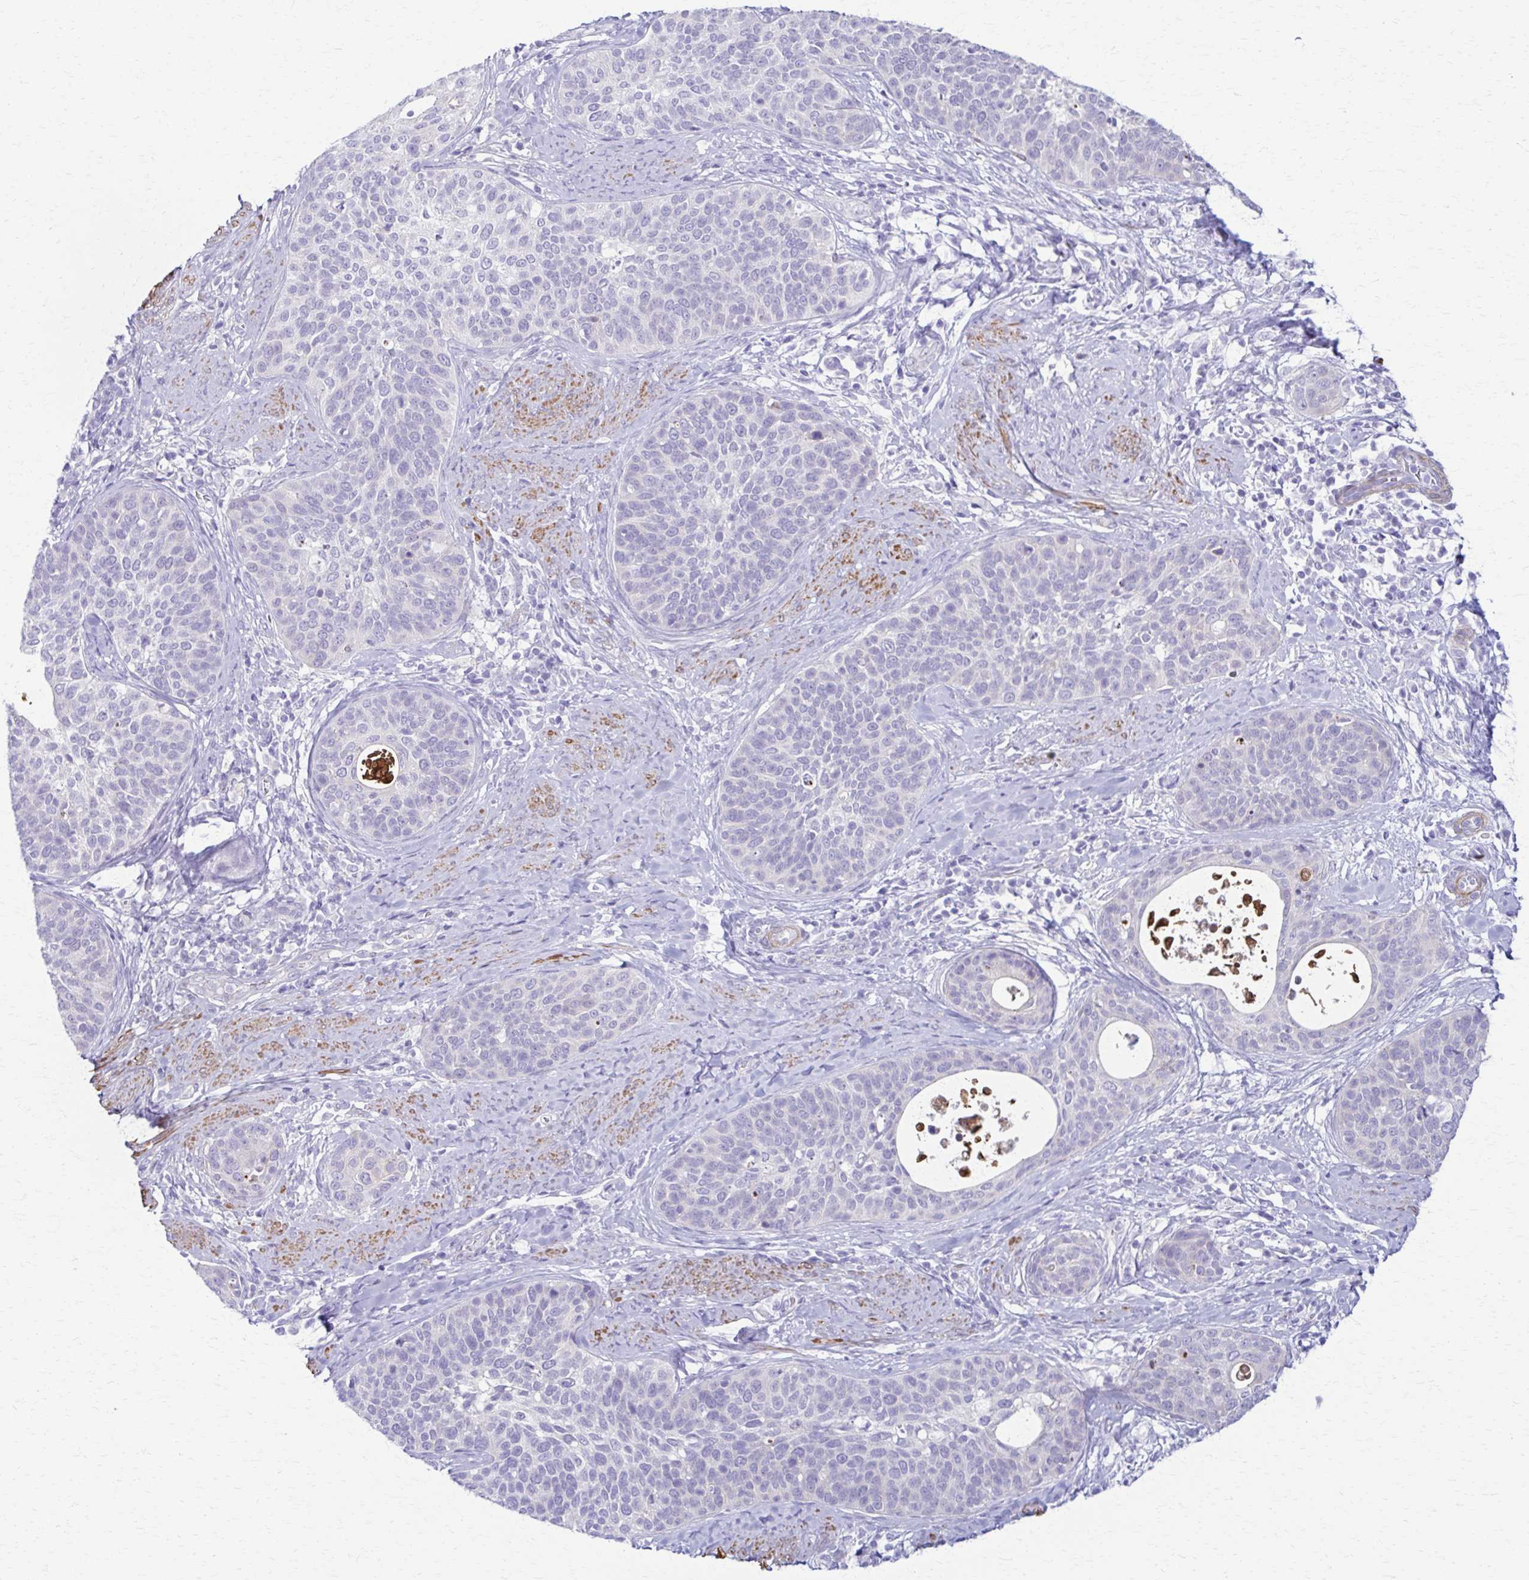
{"staining": {"intensity": "negative", "quantity": "none", "location": "none"}, "tissue": "cervical cancer", "cell_type": "Tumor cells", "image_type": "cancer", "snomed": [{"axis": "morphology", "description": "Squamous cell carcinoma, NOS"}, {"axis": "topography", "description": "Cervix"}], "caption": "DAB (3,3'-diaminobenzidine) immunohistochemical staining of human cervical cancer (squamous cell carcinoma) demonstrates no significant positivity in tumor cells.", "gene": "DSP", "patient": {"sex": "female", "age": 69}}